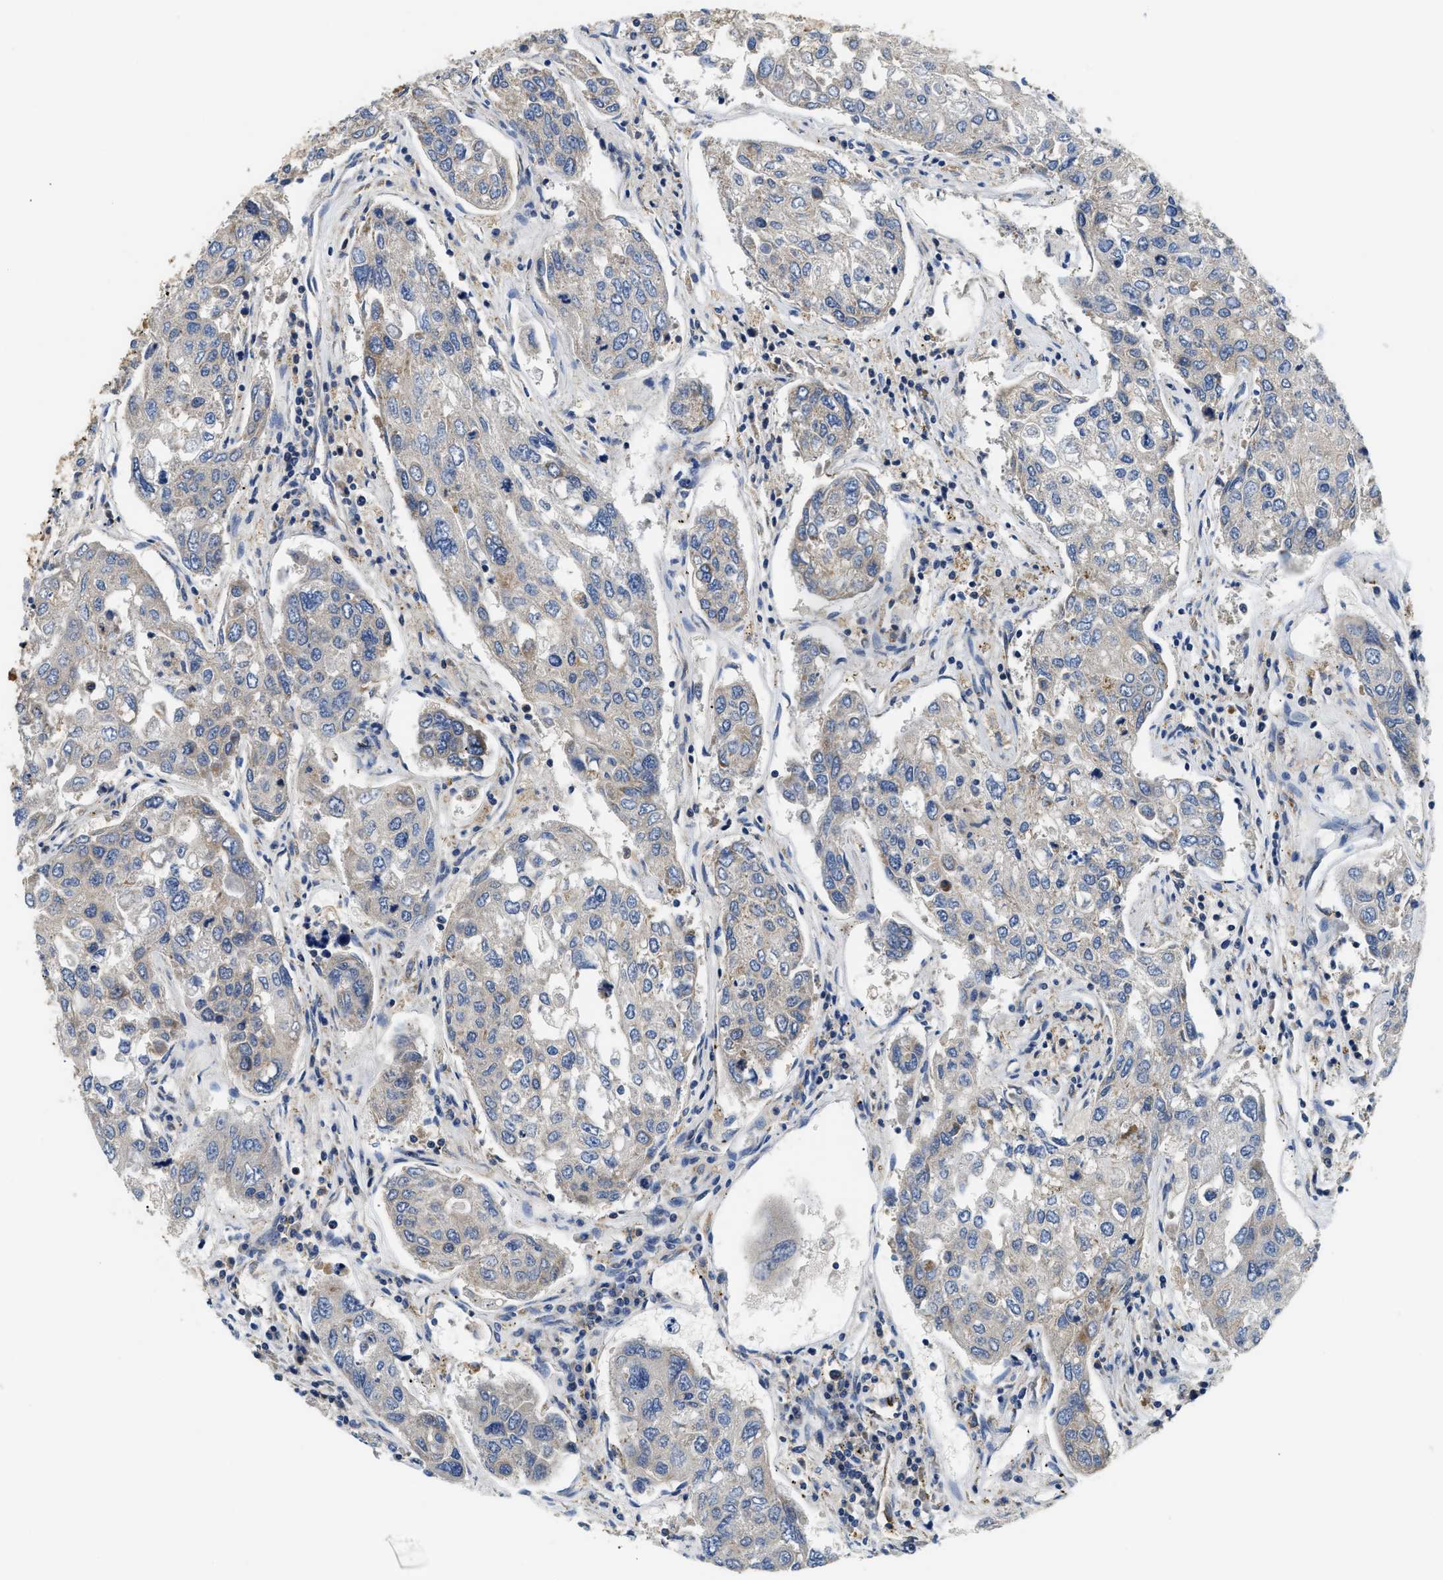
{"staining": {"intensity": "weak", "quantity": "<25%", "location": "cytoplasmic/membranous"}, "tissue": "urothelial cancer", "cell_type": "Tumor cells", "image_type": "cancer", "snomed": [{"axis": "morphology", "description": "Urothelial carcinoma, High grade"}, {"axis": "topography", "description": "Lymph node"}, {"axis": "topography", "description": "Urinary bladder"}], "caption": "Urothelial cancer was stained to show a protein in brown. There is no significant positivity in tumor cells.", "gene": "CCM2", "patient": {"sex": "male", "age": 51}}